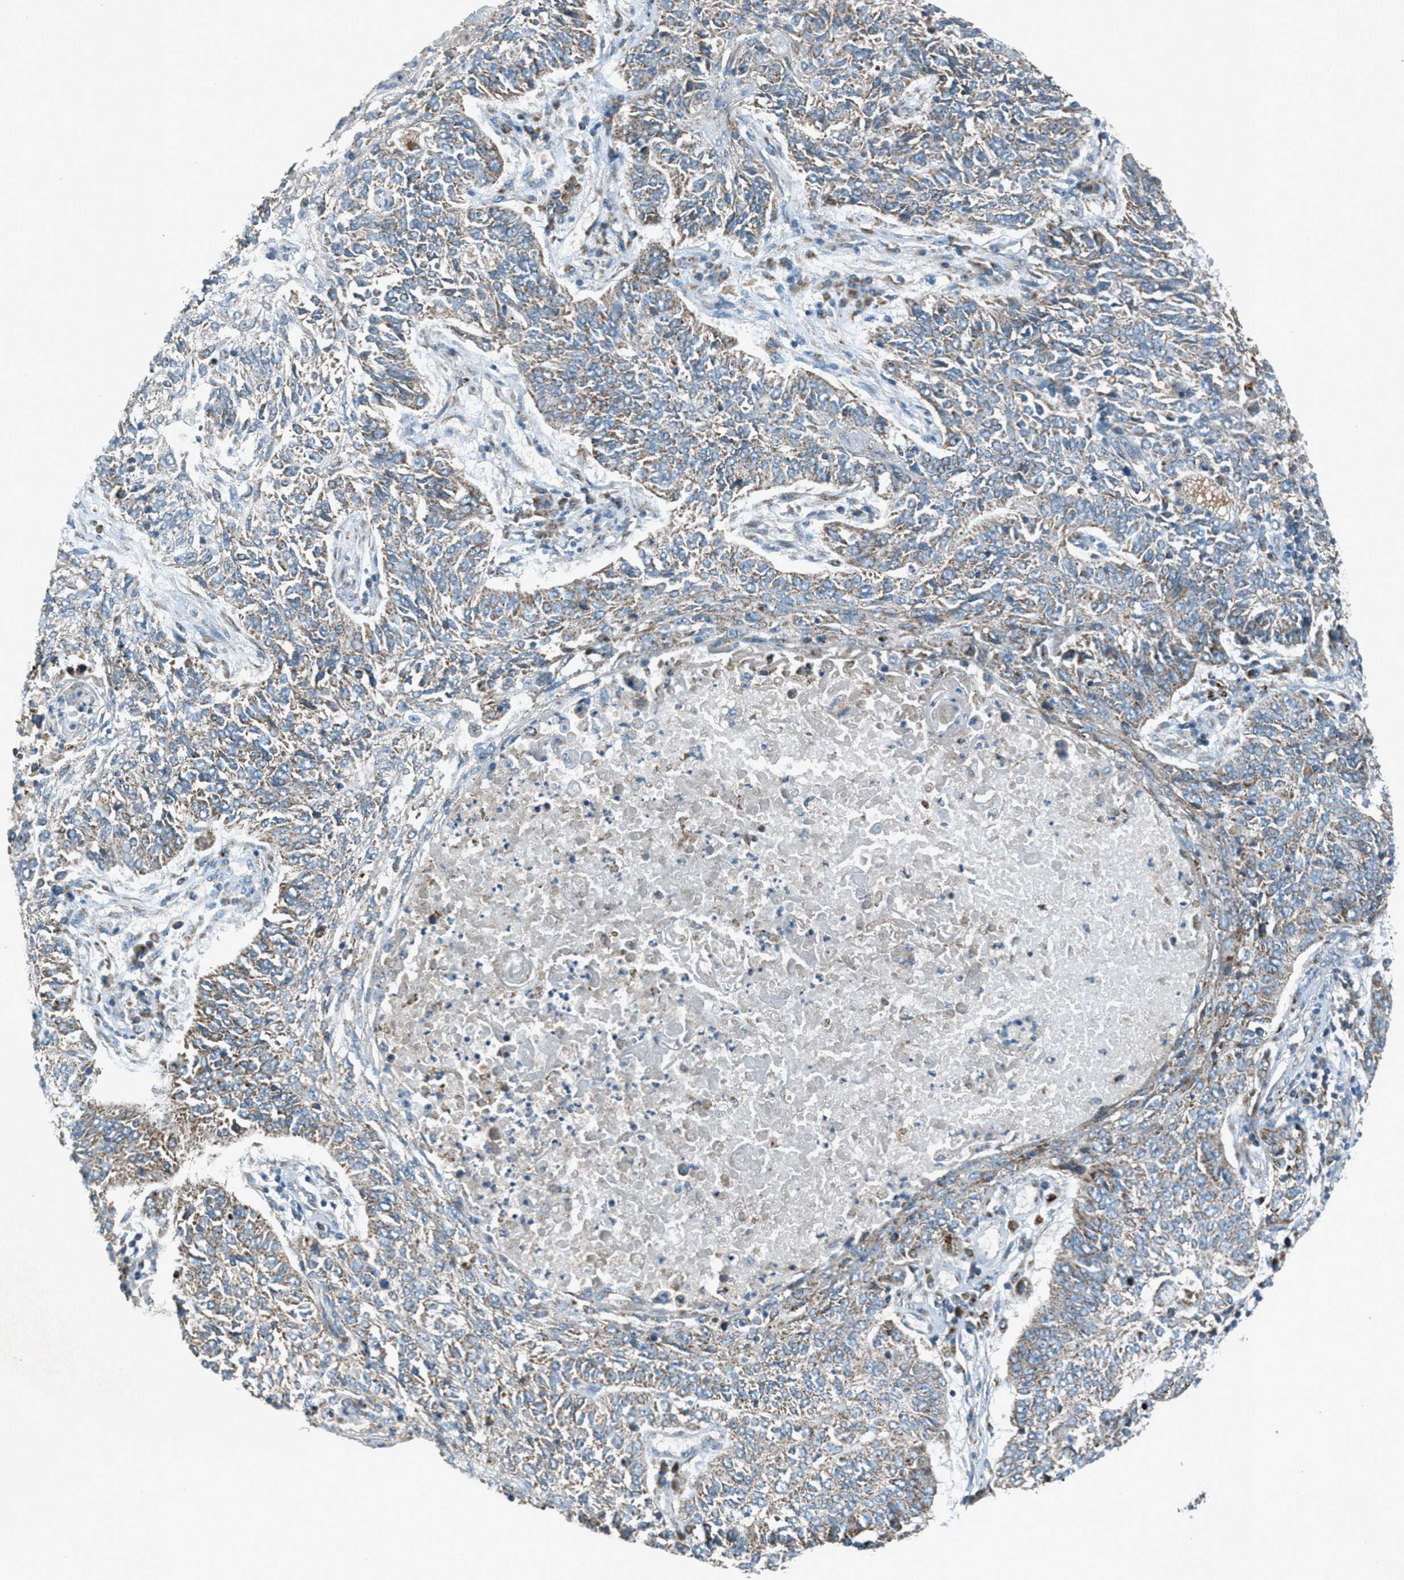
{"staining": {"intensity": "weak", "quantity": ">75%", "location": "cytoplasmic/membranous"}, "tissue": "lung cancer", "cell_type": "Tumor cells", "image_type": "cancer", "snomed": [{"axis": "morphology", "description": "Normal tissue, NOS"}, {"axis": "morphology", "description": "Squamous cell carcinoma, NOS"}, {"axis": "topography", "description": "Cartilage tissue"}, {"axis": "topography", "description": "Bronchus"}, {"axis": "topography", "description": "Lung"}], "caption": "Immunohistochemical staining of human lung cancer shows low levels of weak cytoplasmic/membranous protein staining in about >75% of tumor cells.", "gene": "BCKDK", "patient": {"sex": "female", "age": 49}}